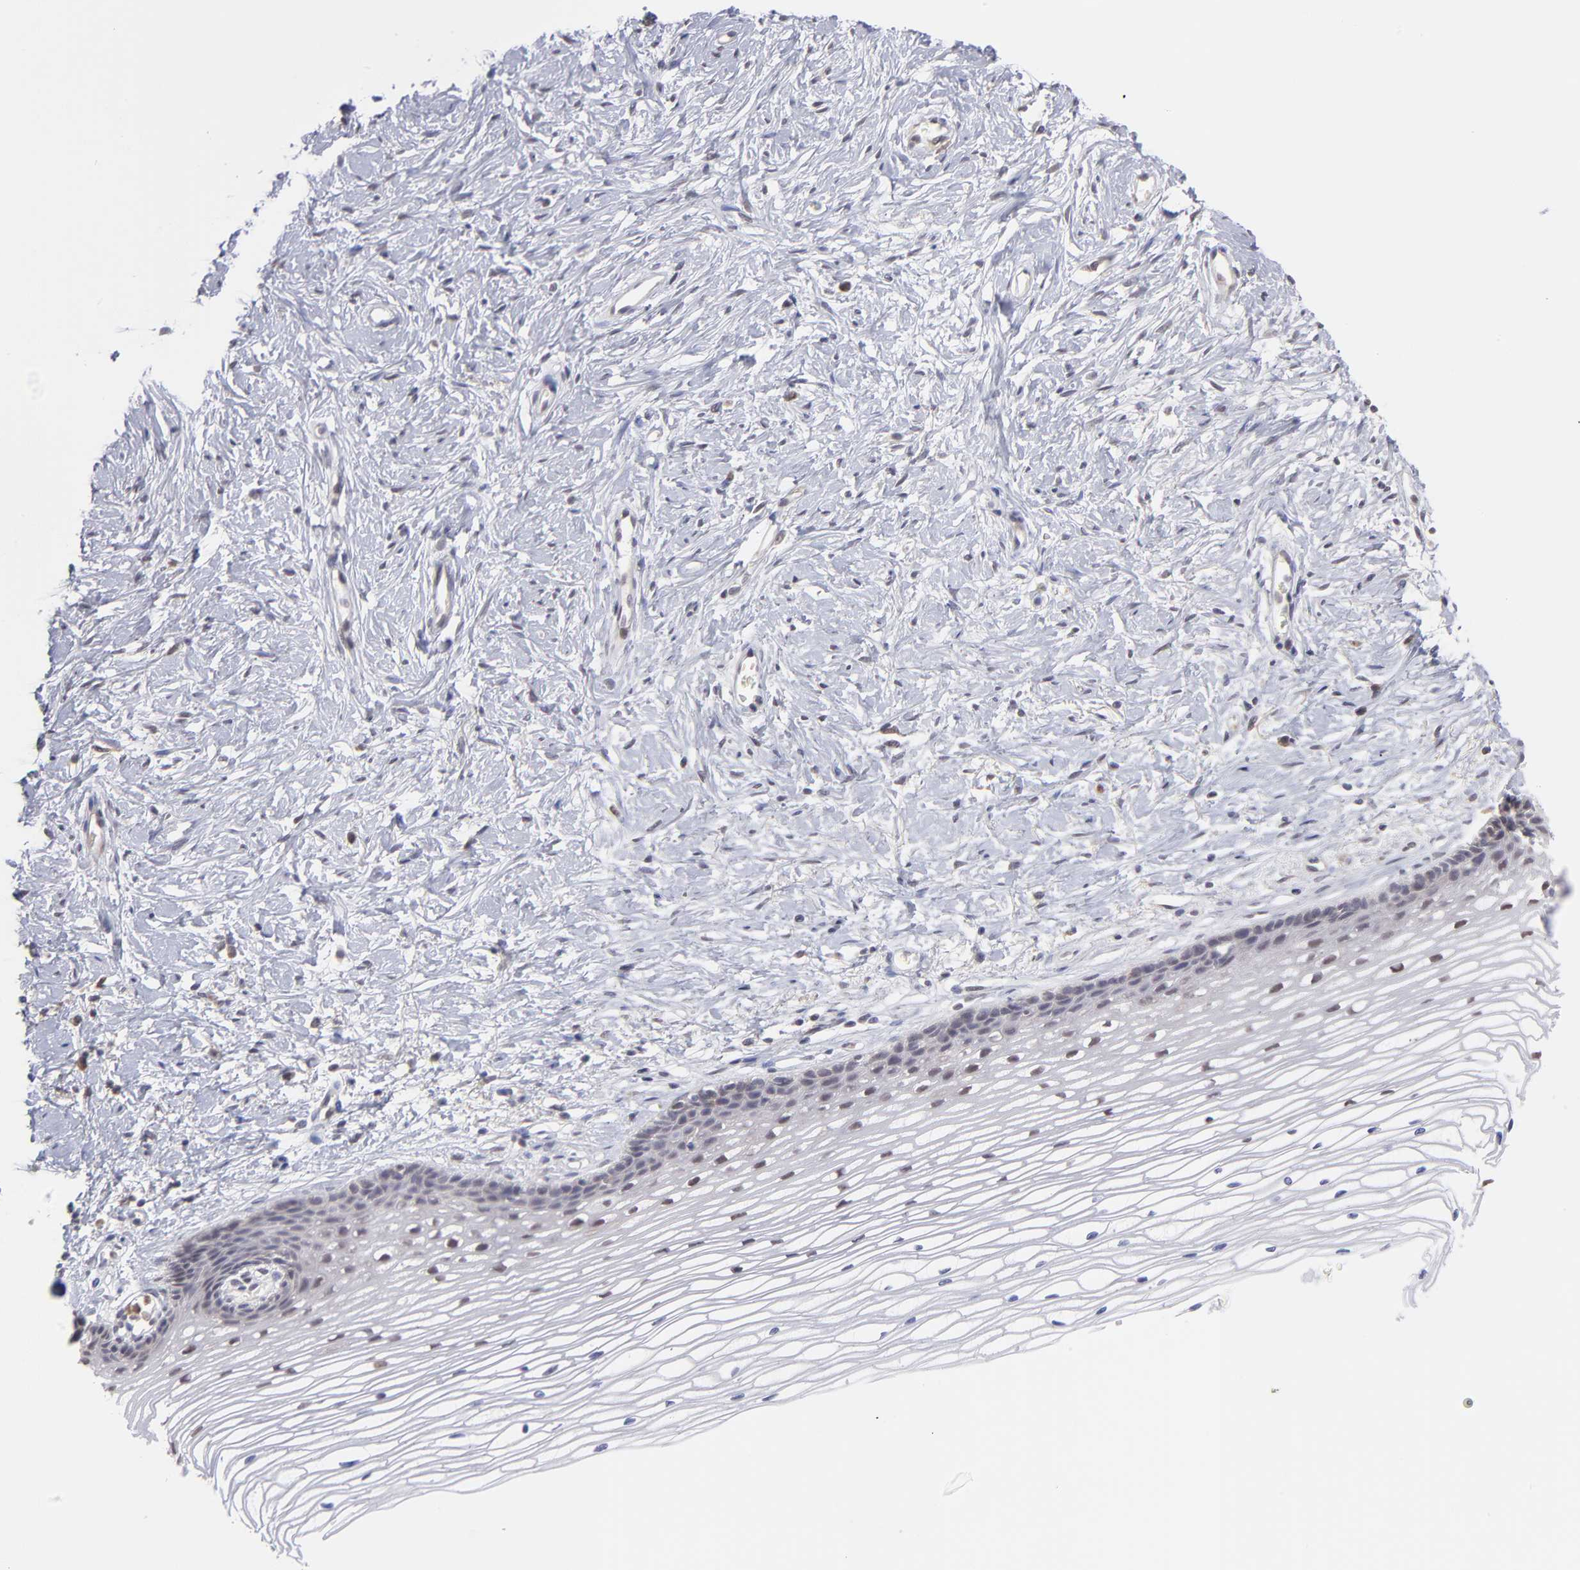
{"staining": {"intensity": "negative", "quantity": "none", "location": "none"}, "tissue": "cervix", "cell_type": "Glandular cells", "image_type": "normal", "snomed": [{"axis": "morphology", "description": "Normal tissue, NOS"}, {"axis": "topography", "description": "Cervix"}], "caption": "Immunohistochemistry (IHC) of unremarkable cervix displays no positivity in glandular cells. (DAB immunohistochemistry (IHC) with hematoxylin counter stain).", "gene": "OAS1", "patient": {"sex": "female", "age": 77}}